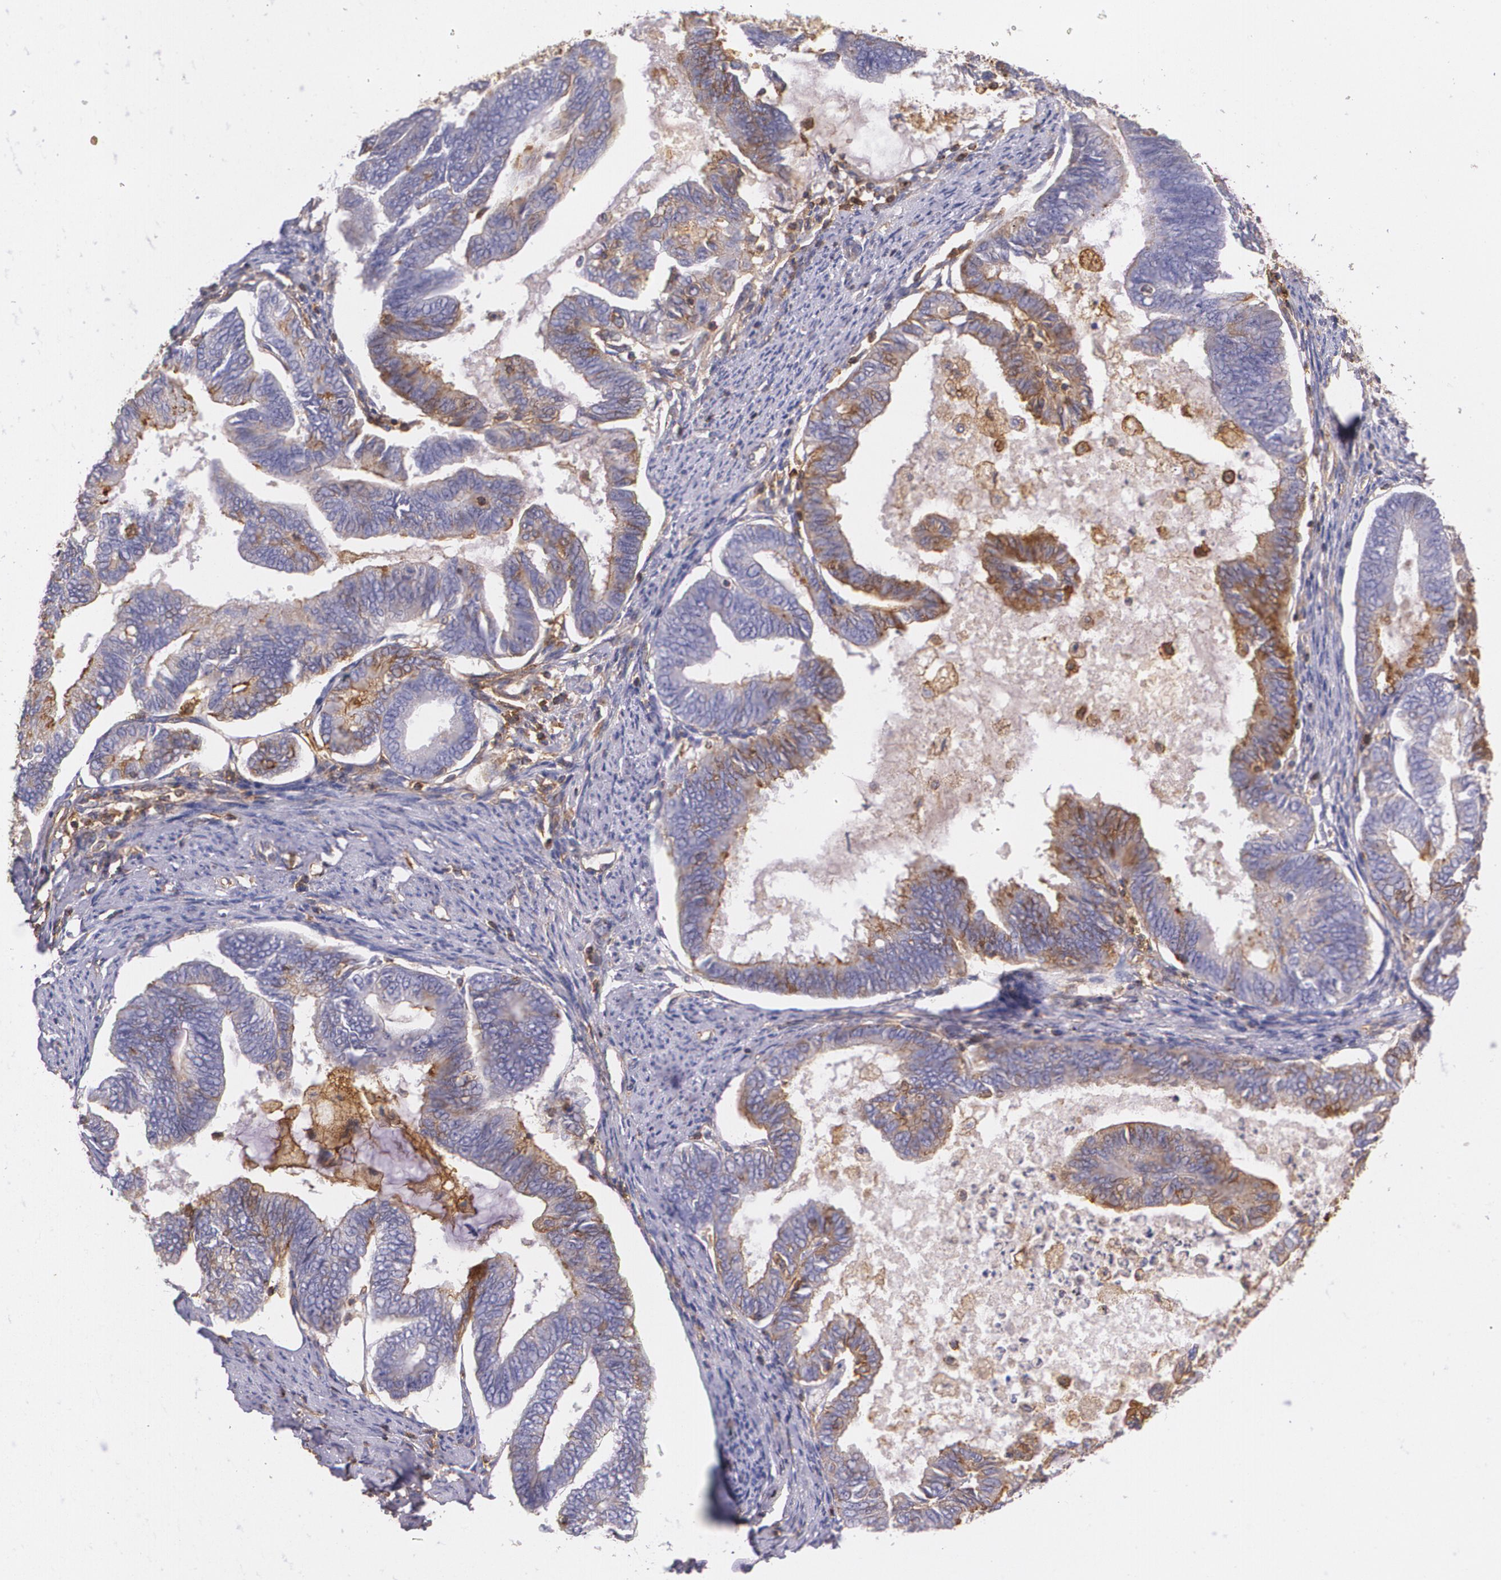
{"staining": {"intensity": "moderate", "quantity": "<25%", "location": "cytoplasmic/membranous"}, "tissue": "endometrial cancer", "cell_type": "Tumor cells", "image_type": "cancer", "snomed": [{"axis": "morphology", "description": "Adenocarcinoma, NOS"}, {"axis": "topography", "description": "Endometrium"}], "caption": "A high-resolution photomicrograph shows immunohistochemistry staining of endometrial cancer, which exhibits moderate cytoplasmic/membranous expression in about <25% of tumor cells. (DAB = brown stain, brightfield microscopy at high magnification).", "gene": "B2M", "patient": {"sex": "female", "age": 86}}